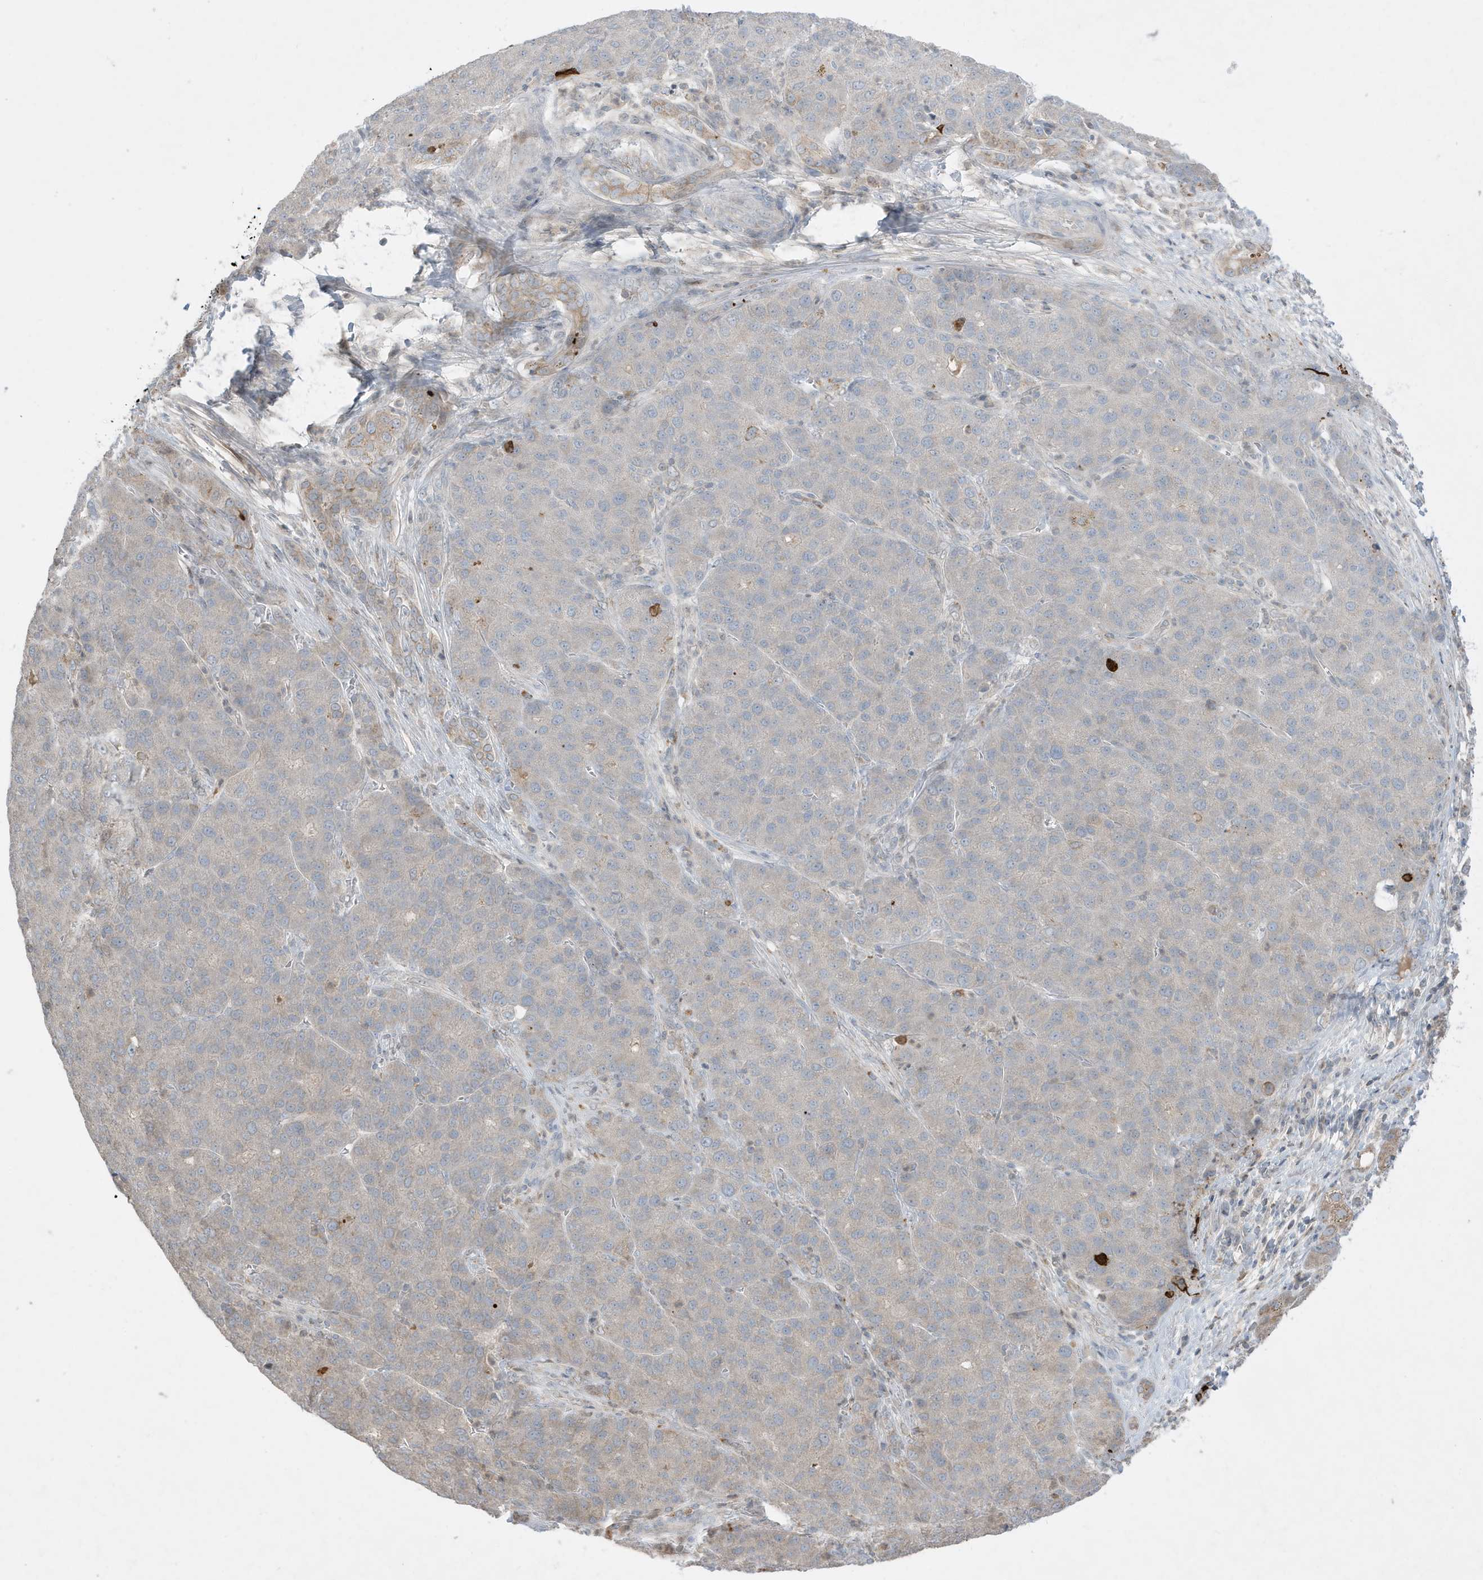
{"staining": {"intensity": "weak", "quantity": "<25%", "location": "cytoplasmic/membranous"}, "tissue": "liver cancer", "cell_type": "Tumor cells", "image_type": "cancer", "snomed": [{"axis": "morphology", "description": "Carcinoma, Hepatocellular, NOS"}, {"axis": "topography", "description": "Liver"}], "caption": "Hepatocellular carcinoma (liver) stained for a protein using immunohistochemistry shows no expression tumor cells.", "gene": "FNDC1", "patient": {"sex": "male", "age": 65}}